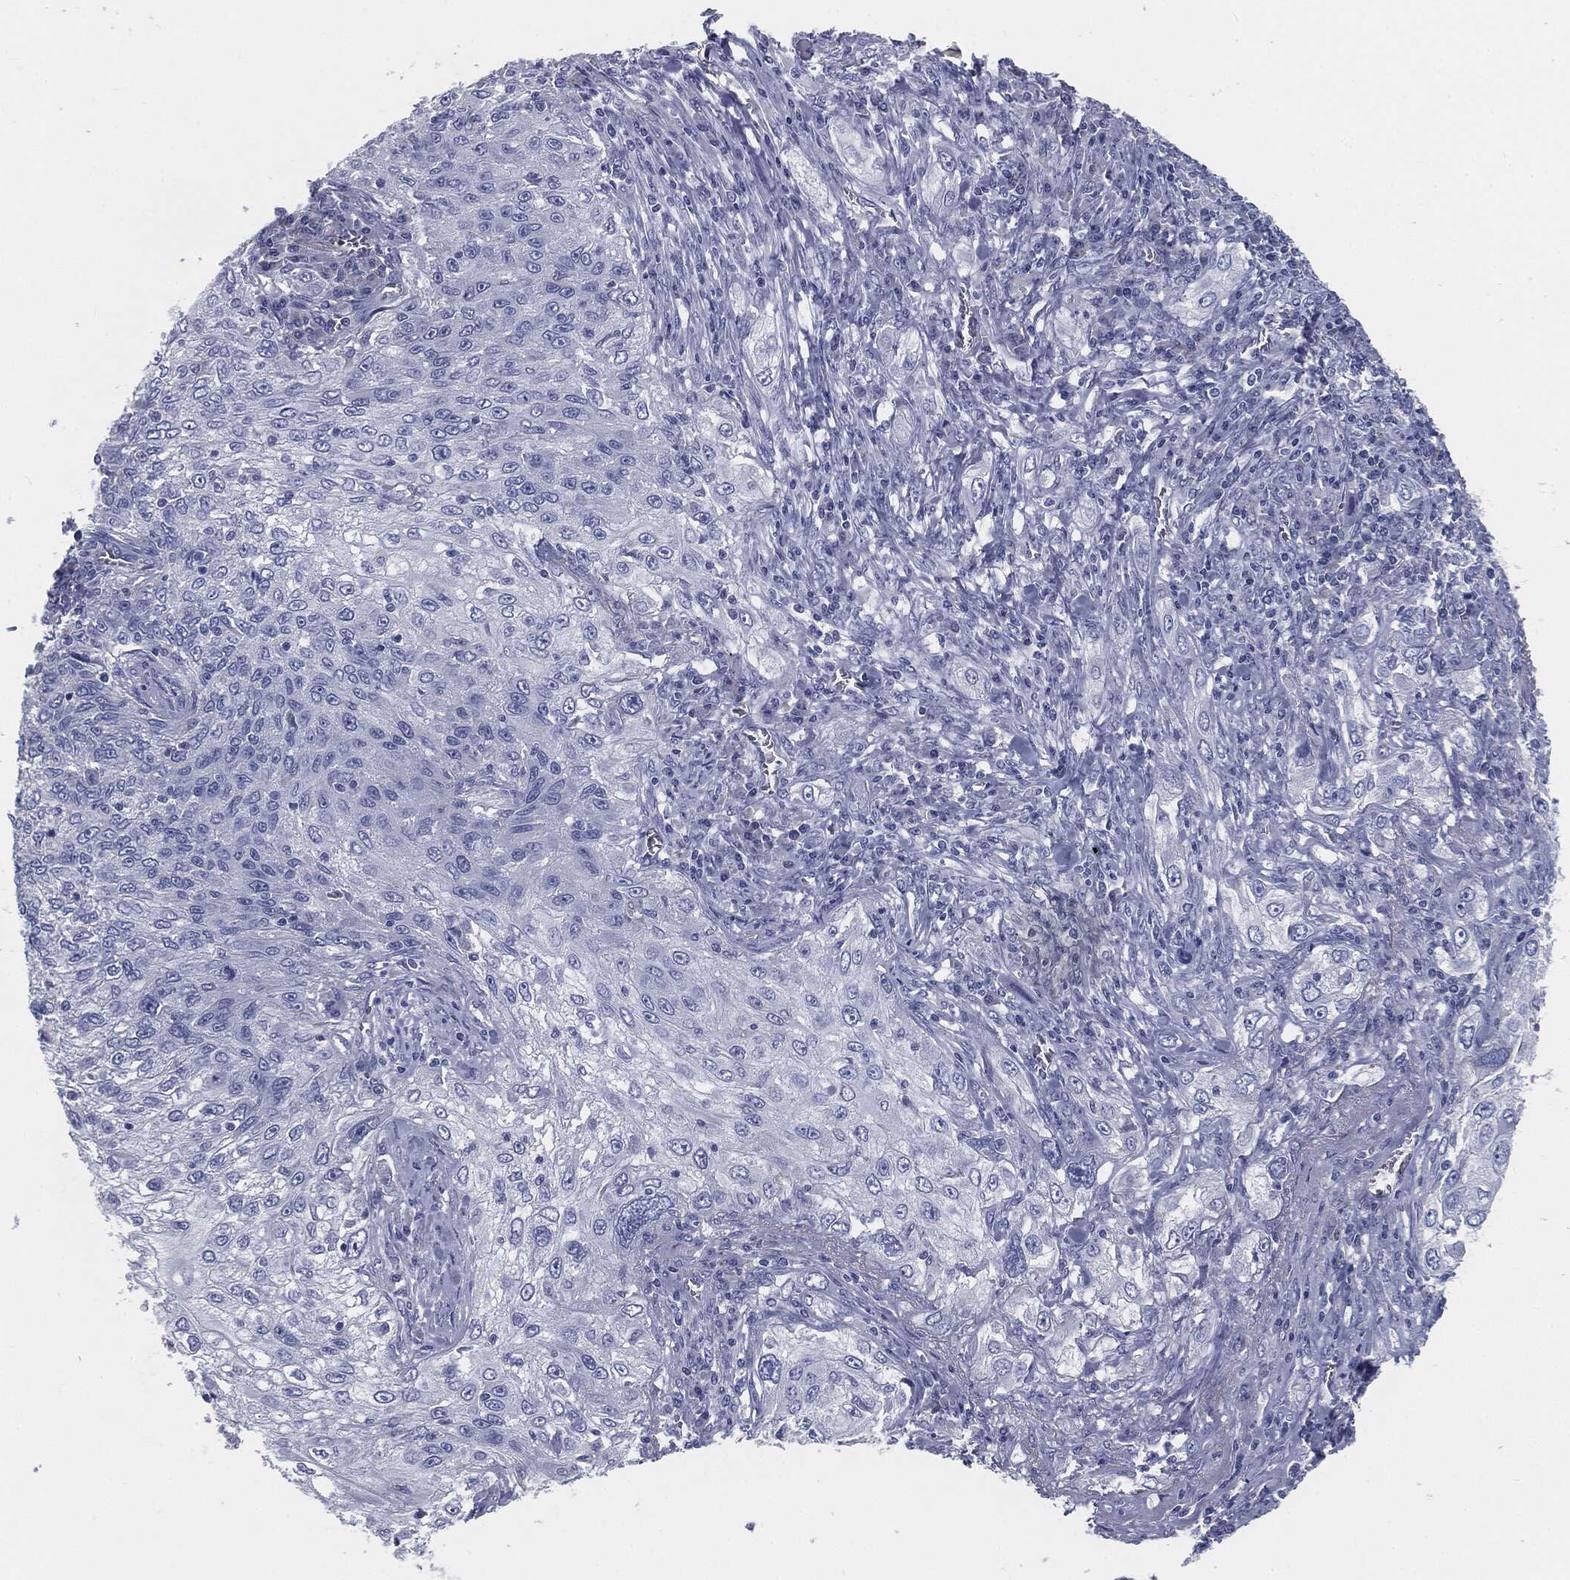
{"staining": {"intensity": "negative", "quantity": "none", "location": "none"}, "tissue": "lung cancer", "cell_type": "Tumor cells", "image_type": "cancer", "snomed": [{"axis": "morphology", "description": "Squamous cell carcinoma, NOS"}, {"axis": "topography", "description": "Lung"}], "caption": "This is an immunohistochemistry image of lung squamous cell carcinoma. There is no staining in tumor cells.", "gene": "CAV3", "patient": {"sex": "female", "age": 69}}